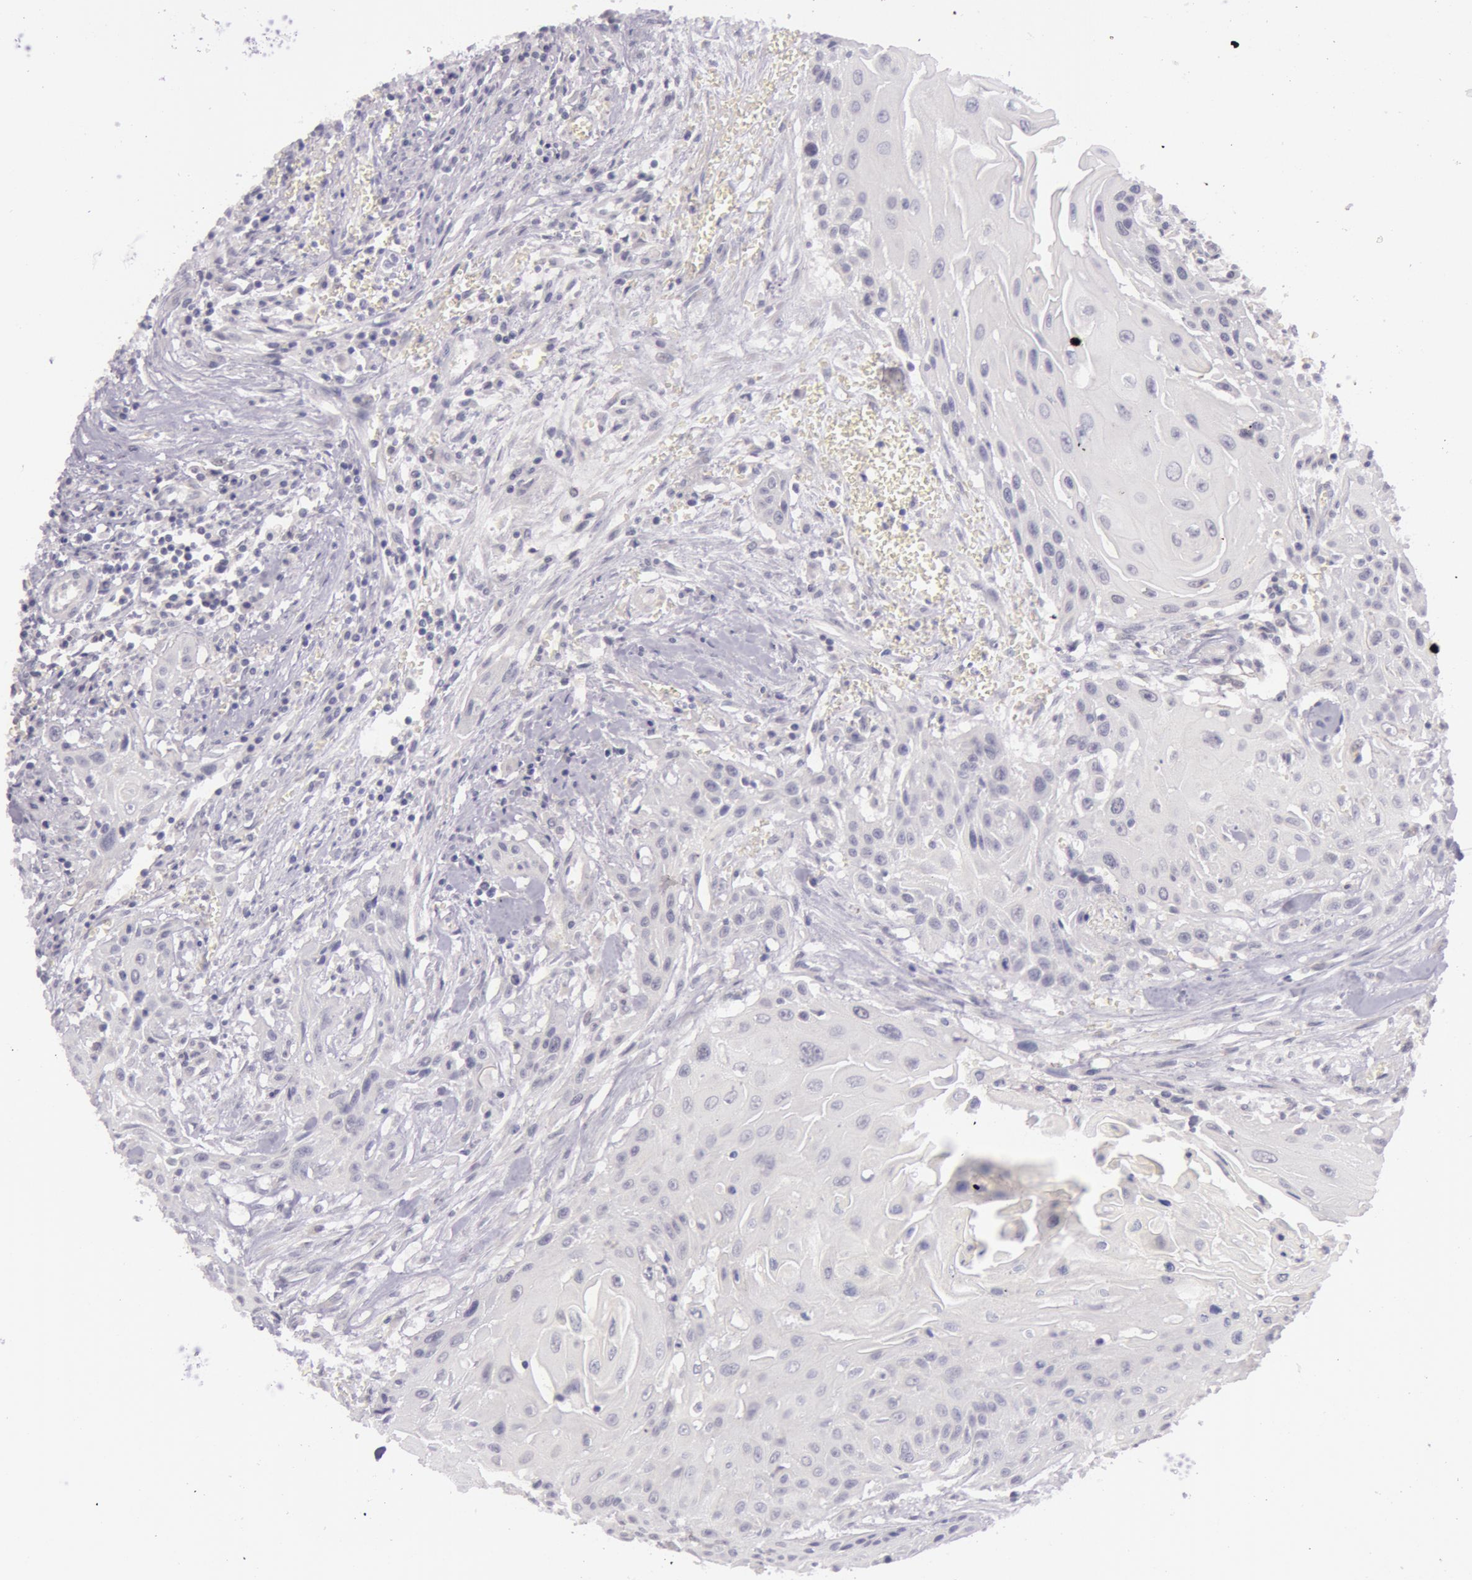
{"staining": {"intensity": "negative", "quantity": "none", "location": "none"}, "tissue": "head and neck cancer", "cell_type": "Tumor cells", "image_type": "cancer", "snomed": [{"axis": "morphology", "description": "Squamous cell carcinoma, NOS"}, {"axis": "morphology", "description": "Squamous cell carcinoma, metastatic, NOS"}, {"axis": "topography", "description": "Lymph node"}, {"axis": "topography", "description": "Salivary gland"}, {"axis": "topography", "description": "Head-Neck"}], "caption": "Squamous cell carcinoma (head and neck) stained for a protein using IHC shows no staining tumor cells.", "gene": "RBMY1F", "patient": {"sex": "female", "age": 74}}